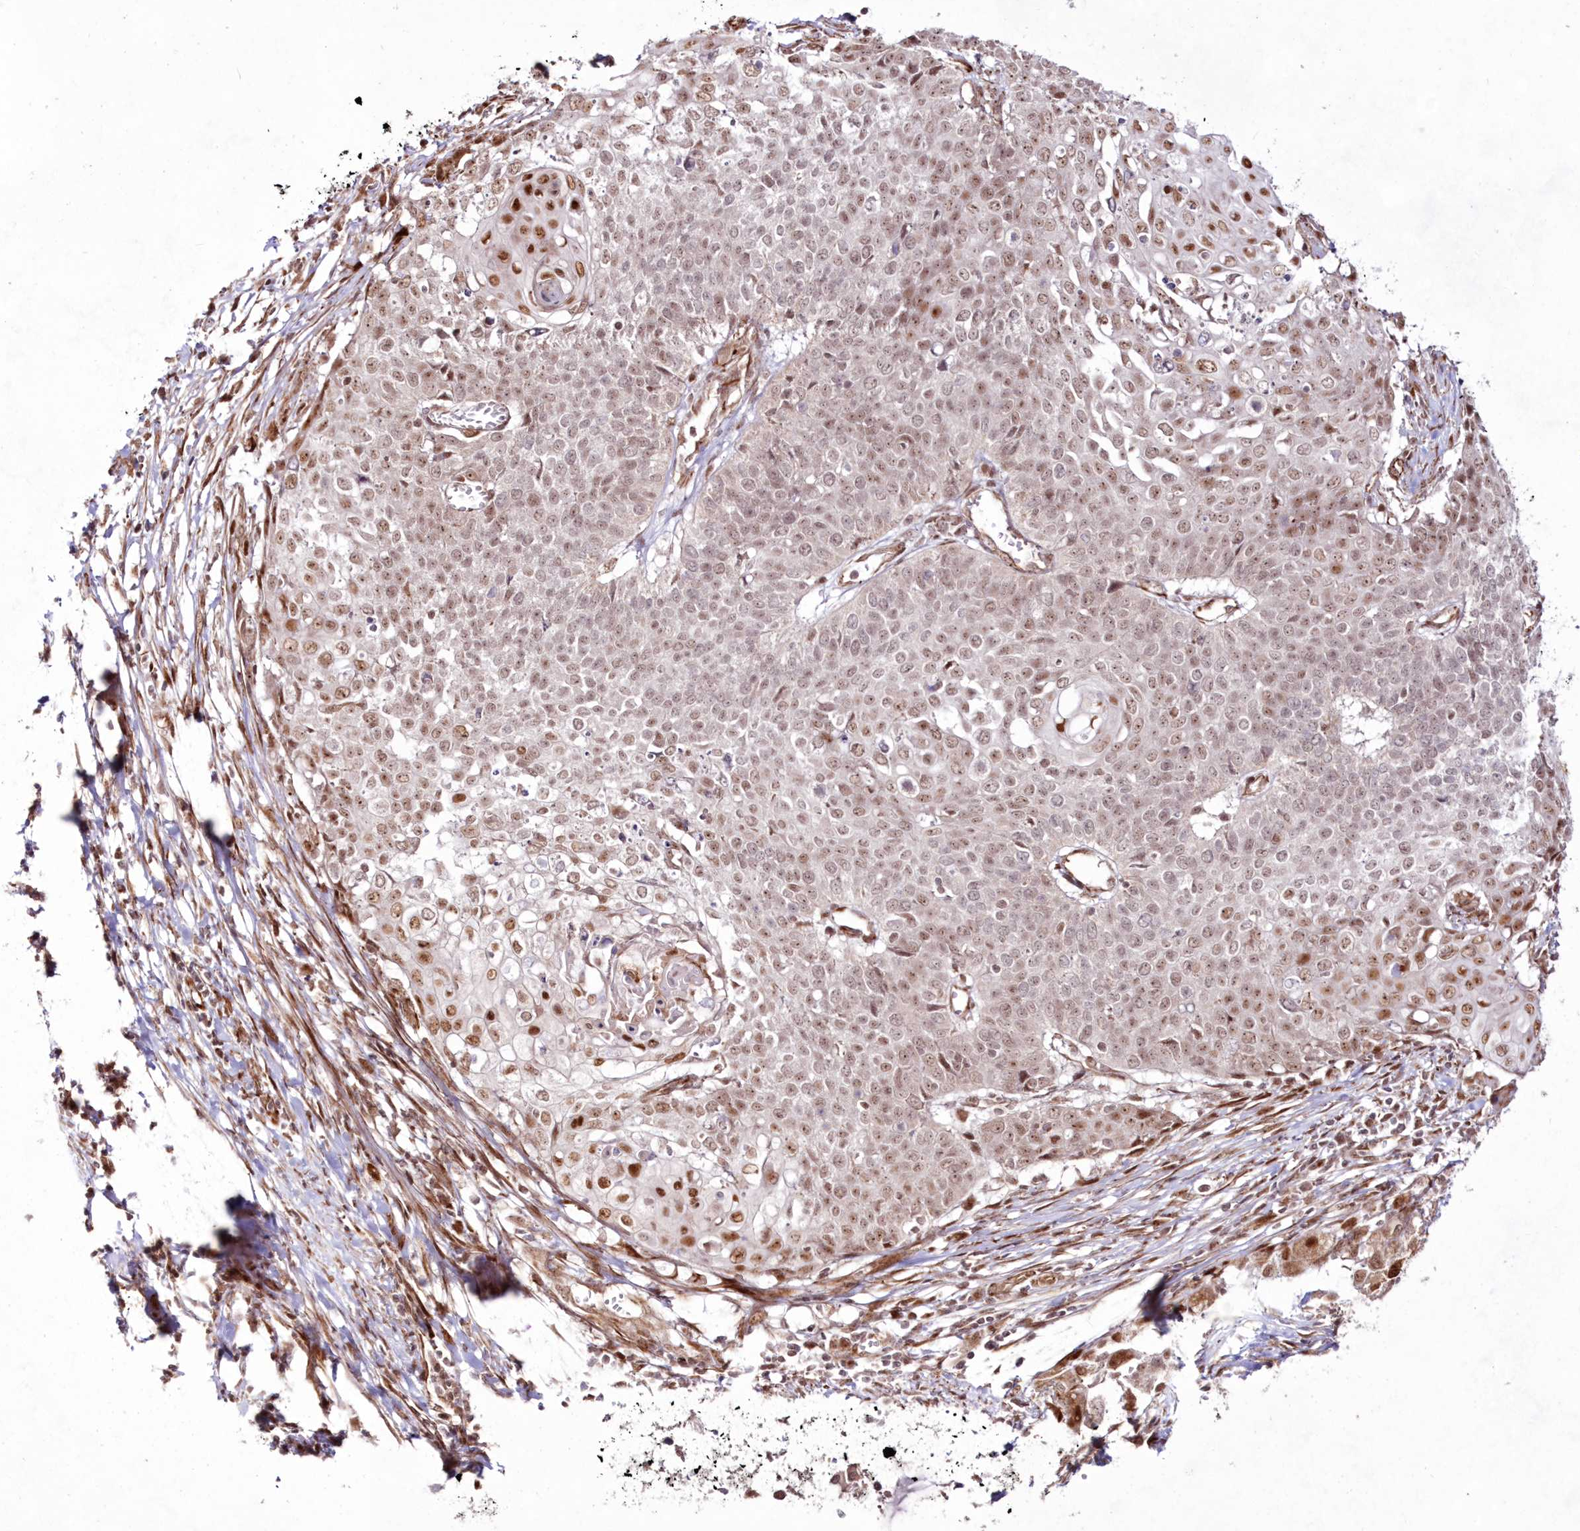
{"staining": {"intensity": "moderate", "quantity": ">75%", "location": "nuclear"}, "tissue": "cervical cancer", "cell_type": "Tumor cells", "image_type": "cancer", "snomed": [{"axis": "morphology", "description": "Squamous cell carcinoma, NOS"}, {"axis": "topography", "description": "Cervix"}], "caption": "Tumor cells demonstrate moderate nuclear expression in about >75% of cells in squamous cell carcinoma (cervical). (brown staining indicates protein expression, while blue staining denotes nuclei).", "gene": "SNIP1", "patient": {"sex": "female", "age": 39}}